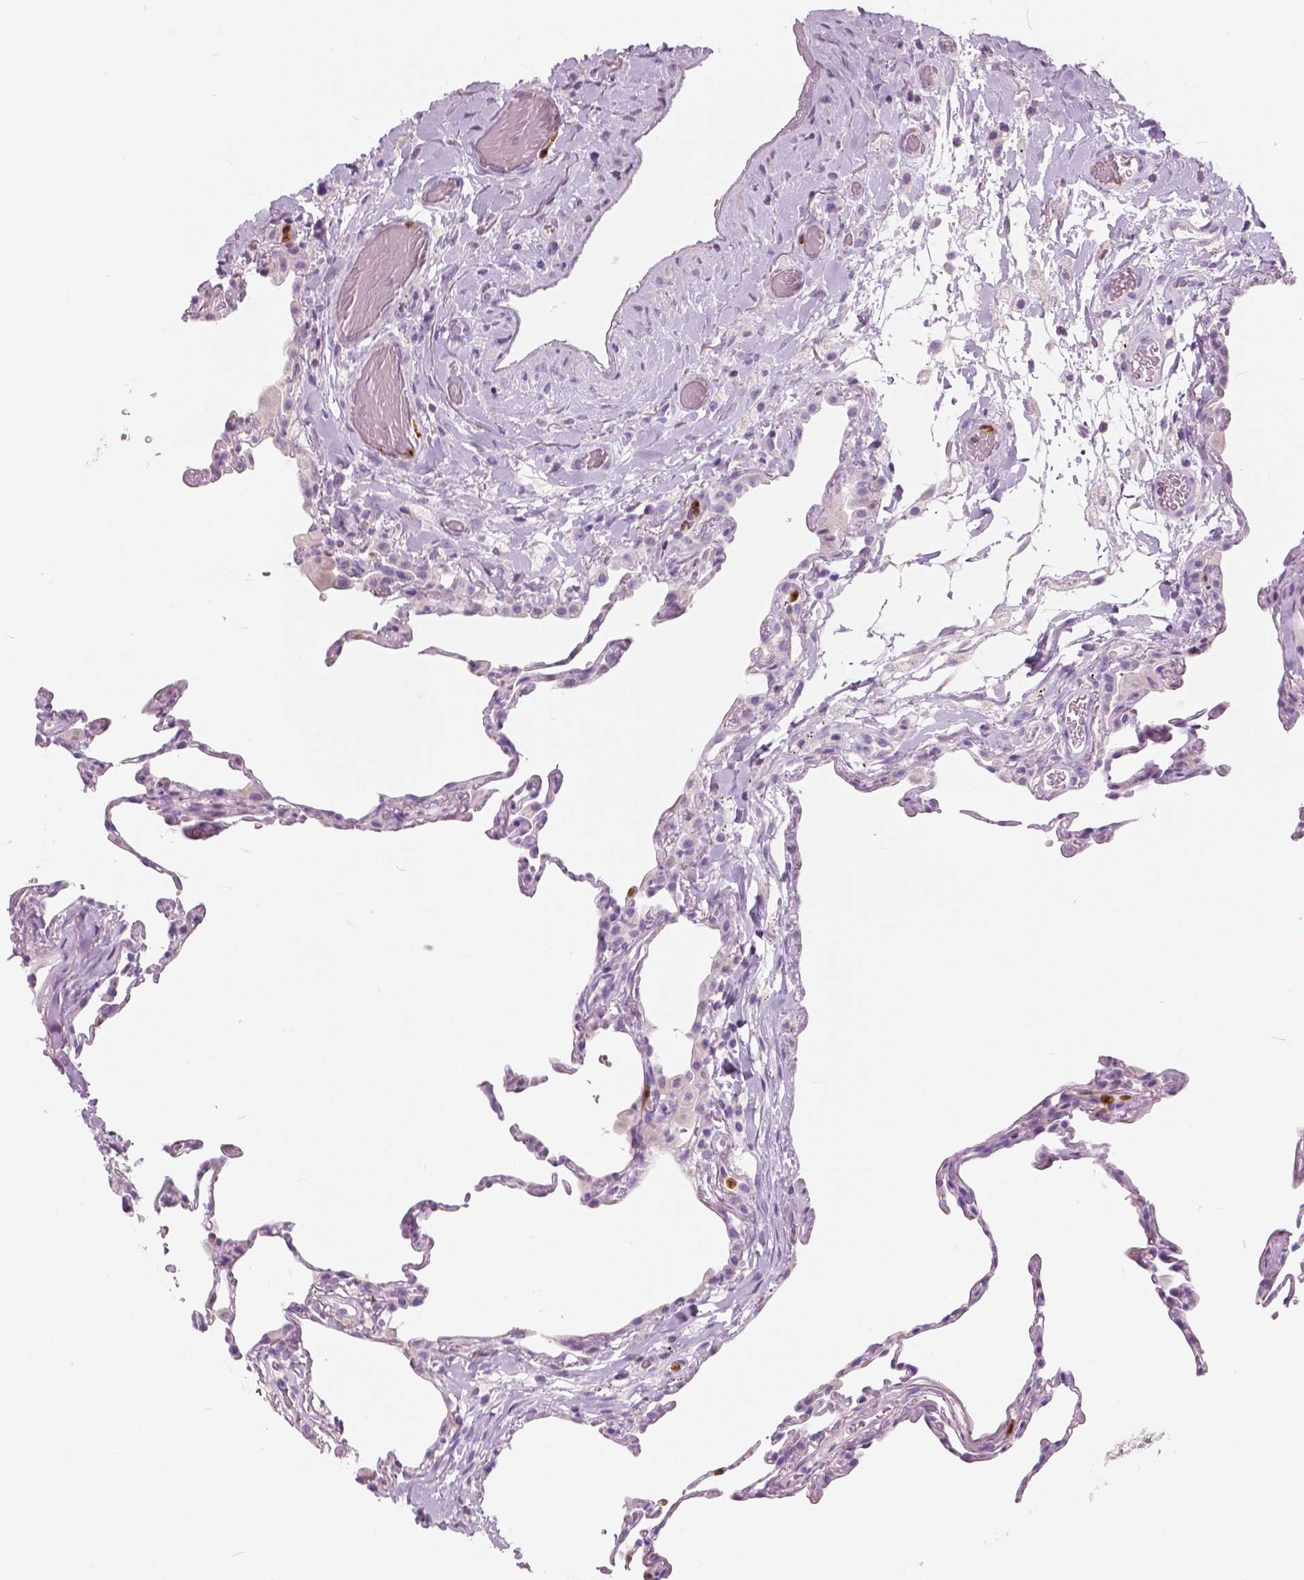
{"staining": {"intensity": "negative", "quantity": "none", "location": "none"}, "tissue": "lung", "cell_type": "Alveolar cells", "image_type": "normal", "snomed": [{"axis": "morphology", "description": "Normal tissue, NOS"}, {"axis": "topography", "description": "Lung"}], "caption": "High magnification brightfield microscopy of unremarkable lung stained with DAB (brown) and counterstained with hematoxylin (blue): alveolar cells show no significant staining. (DAB IHC visualized using brightfield microscopy, high magnification).", "gene": "CXCR2", "patient": {"sex": "female", "age": 57}}